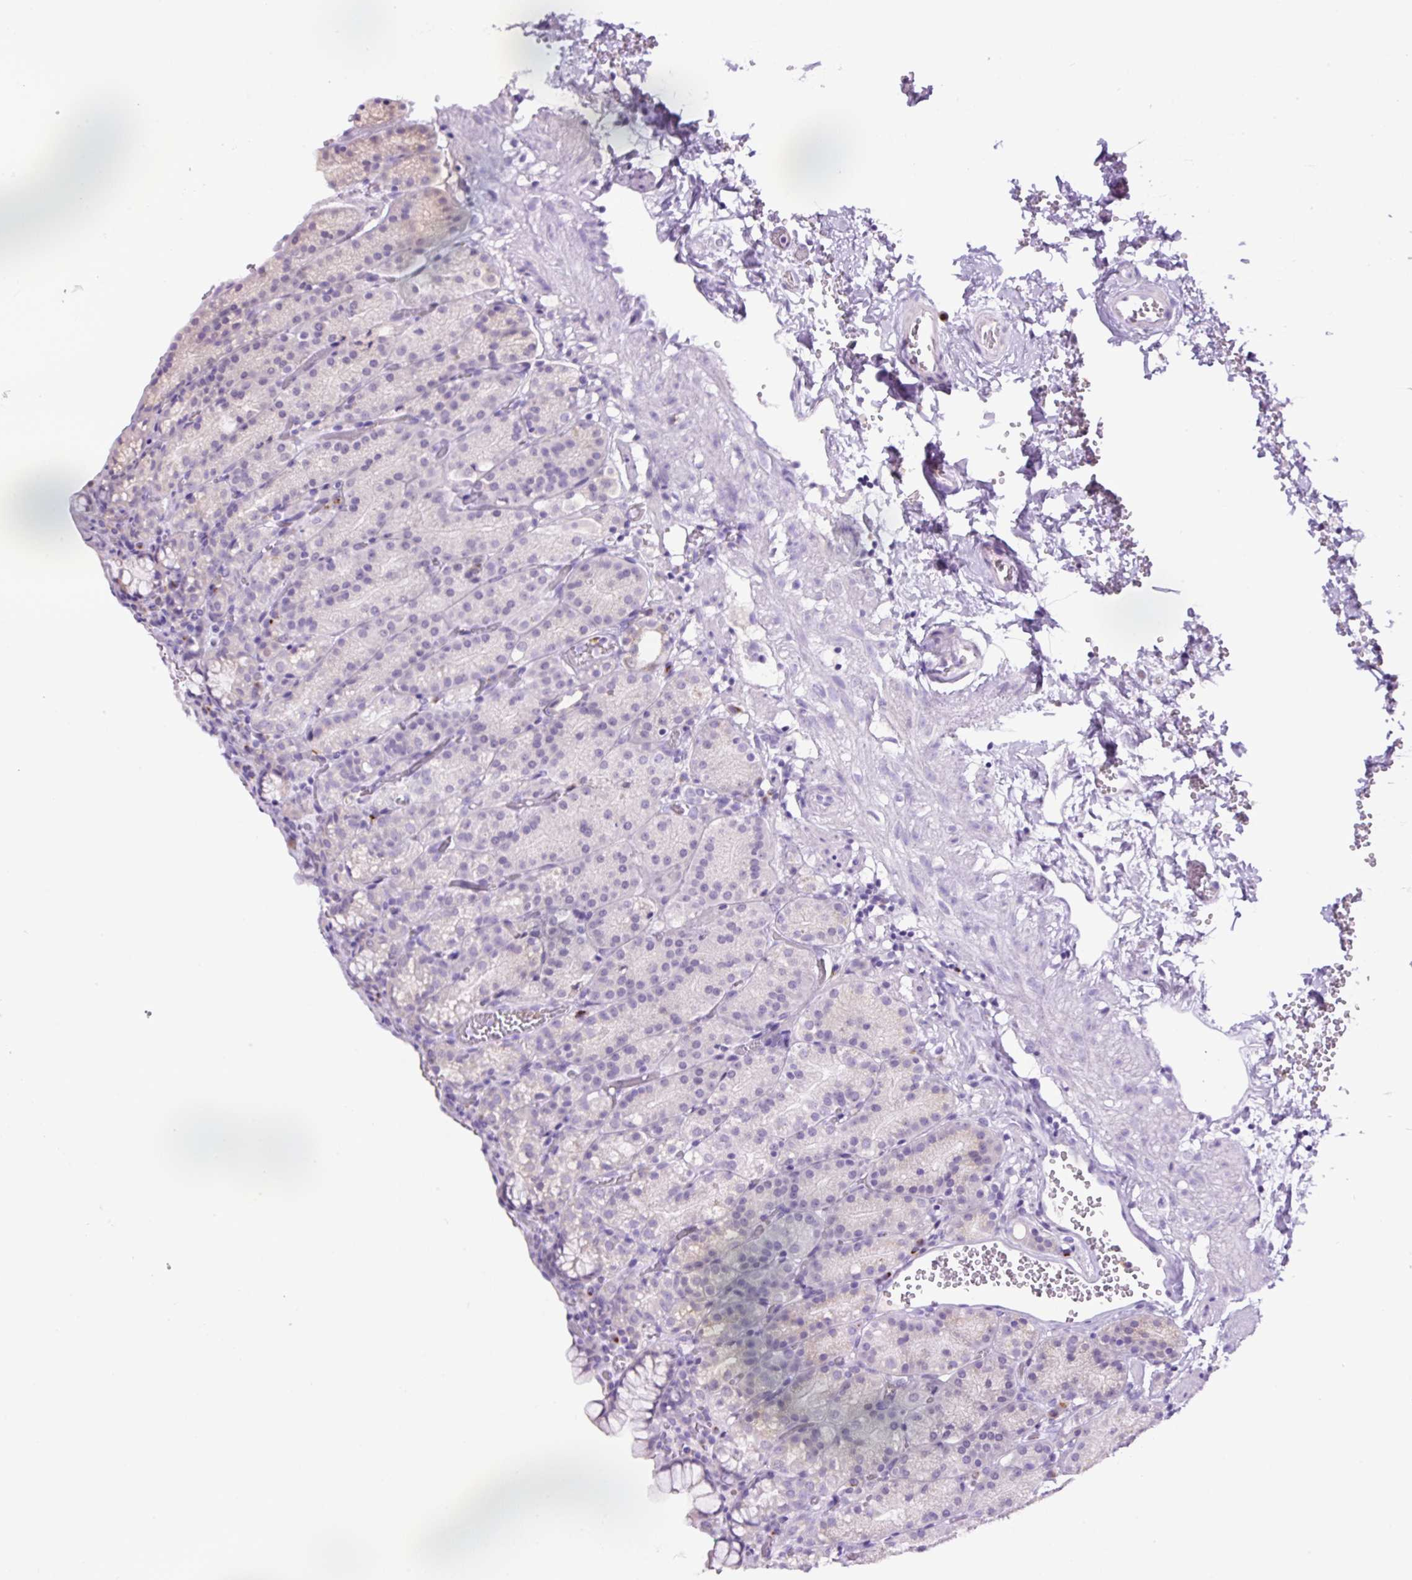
{"staining": {"intensity": "negative", "quantity": "none", "location": "none"}, "tissue": "stomach", "cell_type": "Glandular cells", "image_type": "normal", "snomed": [{"axis": "morphology", "description": "Normal tissue, NOS"}, {"axis": "topography", "description": "Stomach, upper"}], "caption": "Human stomach stained for a protein using immunohistochemistry (IHC) demonstrates no staining in glandular cells.", "gene": "MFSD3", "patient": {"sex": "female", "age": 81}}